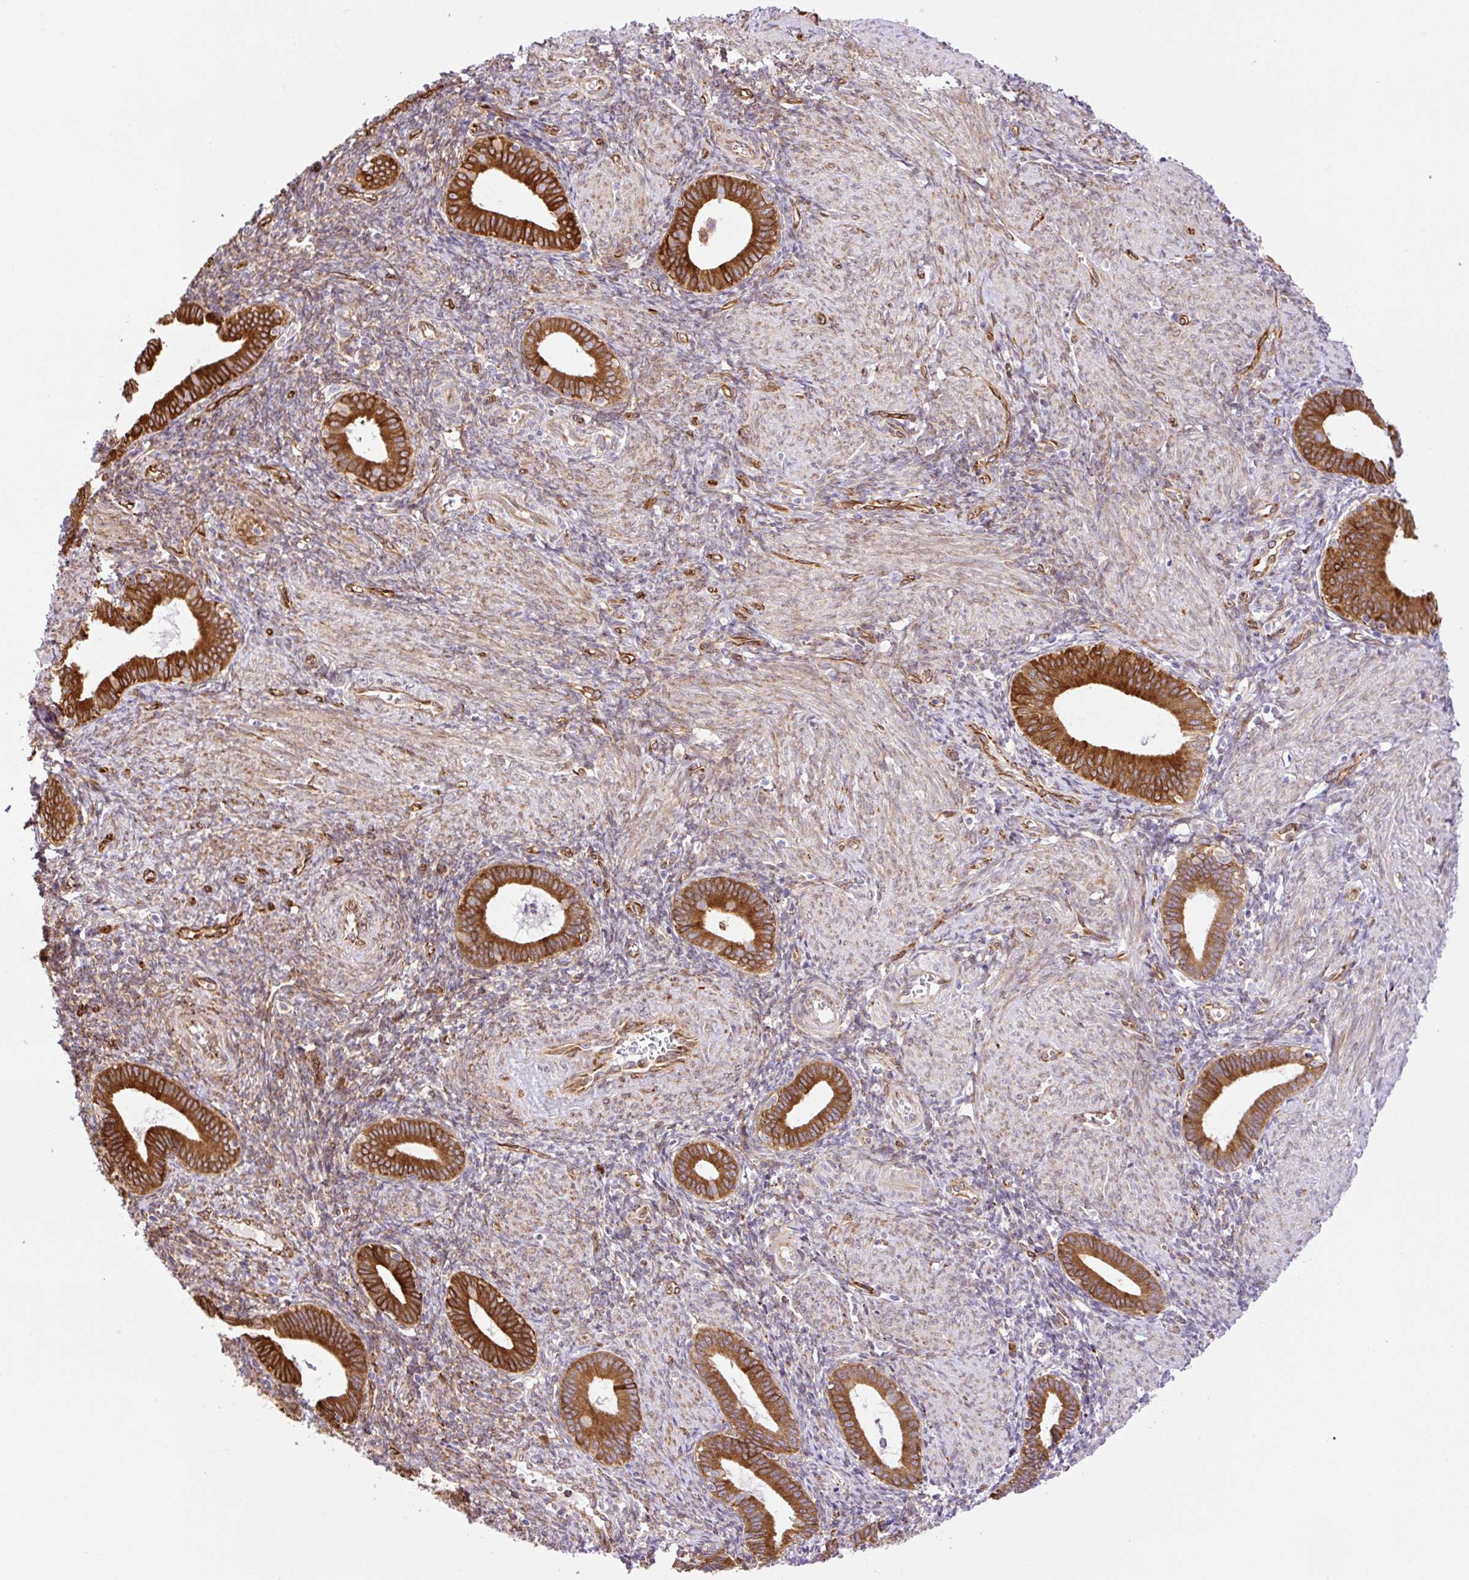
{"staining": {"intensity": "weak", "quantity": "25%-75%", "location": "cytoplasmic/membranous"}, "tissue": "endometrium", "cell_type": "Cells in endometrial stroma", "image_type": "normal", "snomed": [{"axis": "morphology", "description": "Normal tissue, NOS"}, {"axis": "topography", "description": "Endometrium"}], "caption": "Immunohistochemistry (DAB) staining of unremarkable human endometrium demonstrates weak cytoplasmic/membranous protein expression in about 25%-75% of cells in endometrial stroma. The protein is stained brown, and the nuclei are stained in blue (DAB IHC with brightfield microscopy, high magnification).", "gene": "RAB30", "patient": {"sex": "female", "age": 41}}